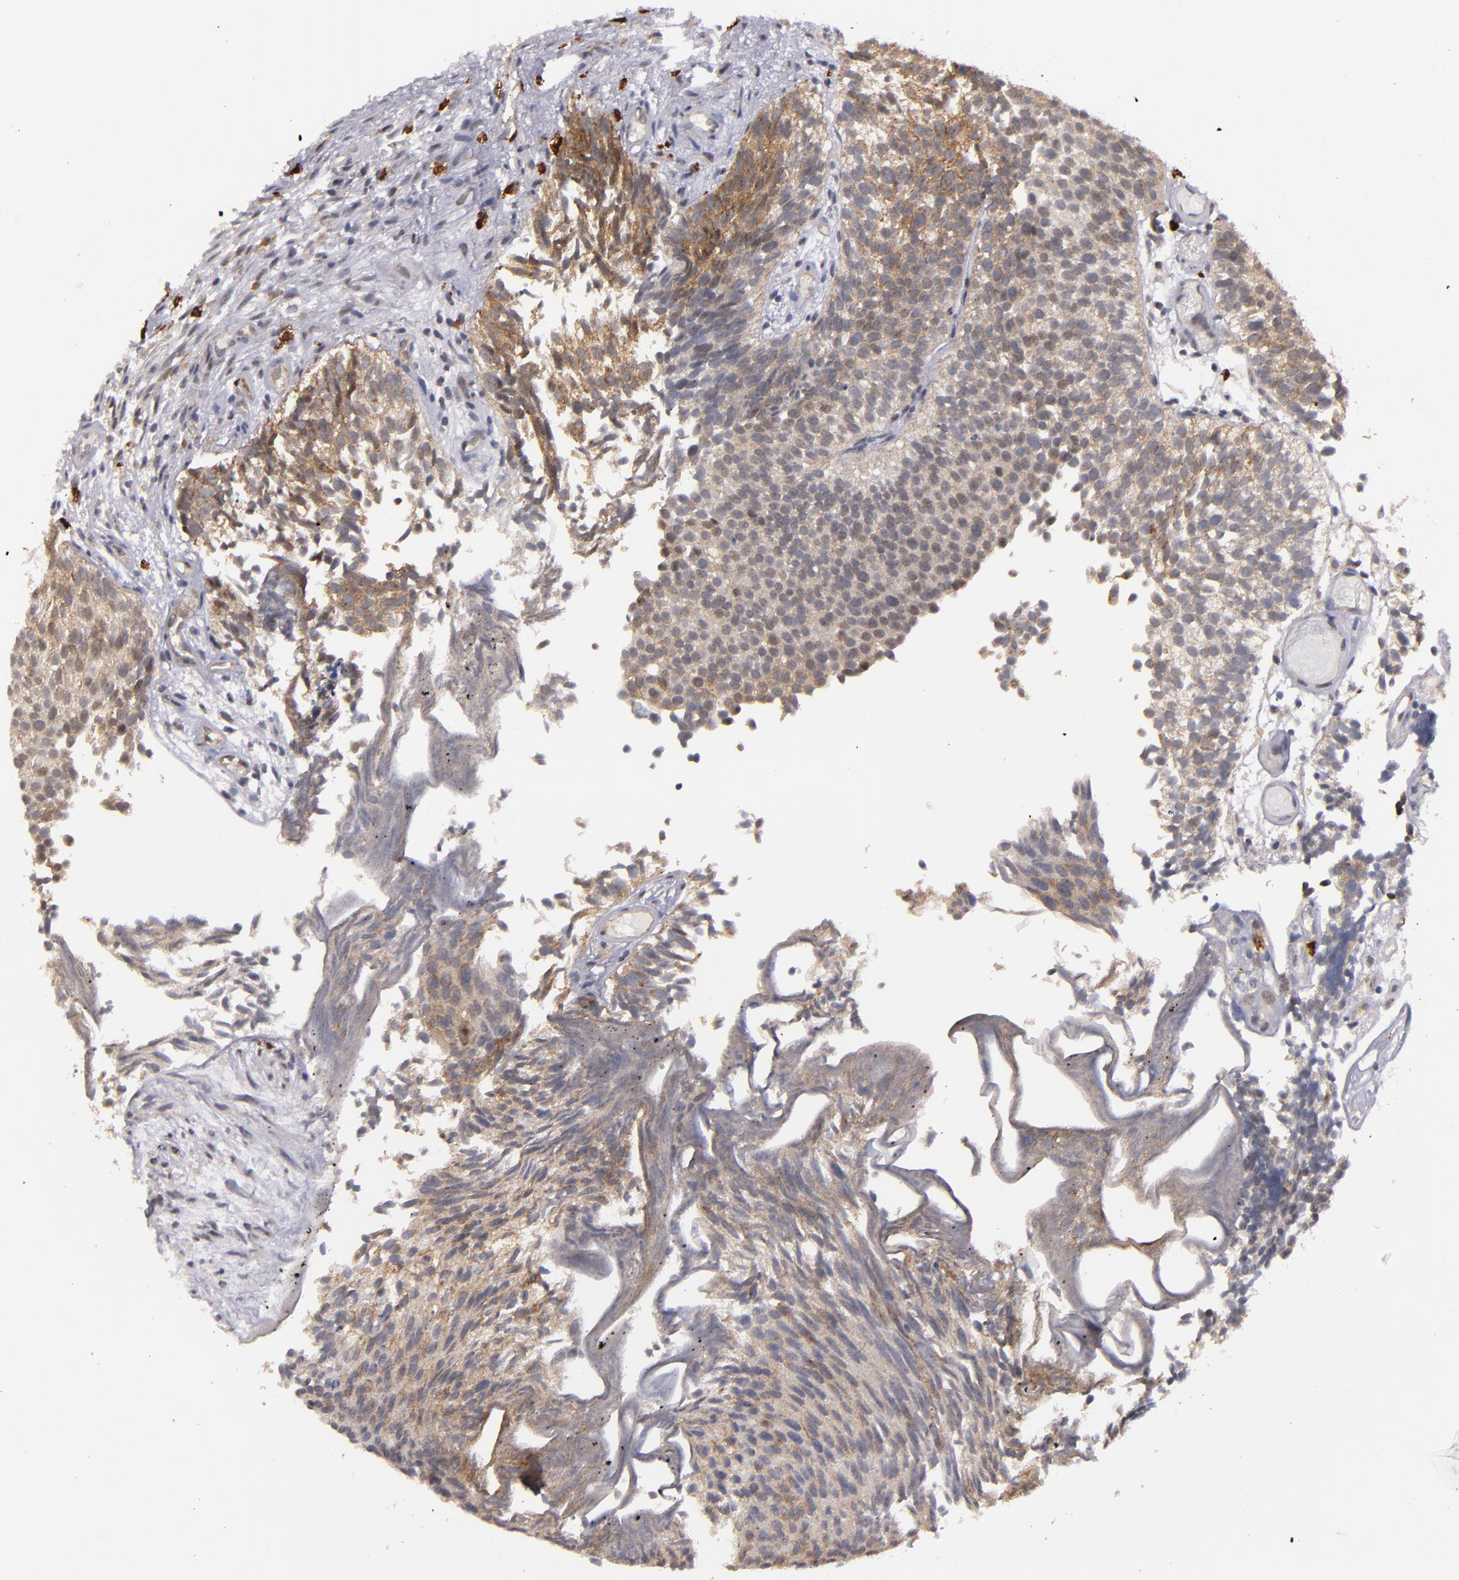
{"staining": {"intensity": "weak", "quantity": ">75%", "location": "cytoplasmic/membranous,nuclear"}, "tissue": "urothelial cancer", "cell_type": "Tumor cells", "image_type": "cancer", "snomed": [{"axis": "morphology", "description": "Urothelial carcinoma, Low grade"}, {"axis": "topography", "description": "Urinary bladder"}], "caption": "This is an image of immunohistochemistry staining of low-grade urothelial carcinoma, which shows weak positivity in the cytoplasmic/membranous and nuclear of tumor cells.", "gene": "STX3", "patient": {"sex": "male", "age": 84}}